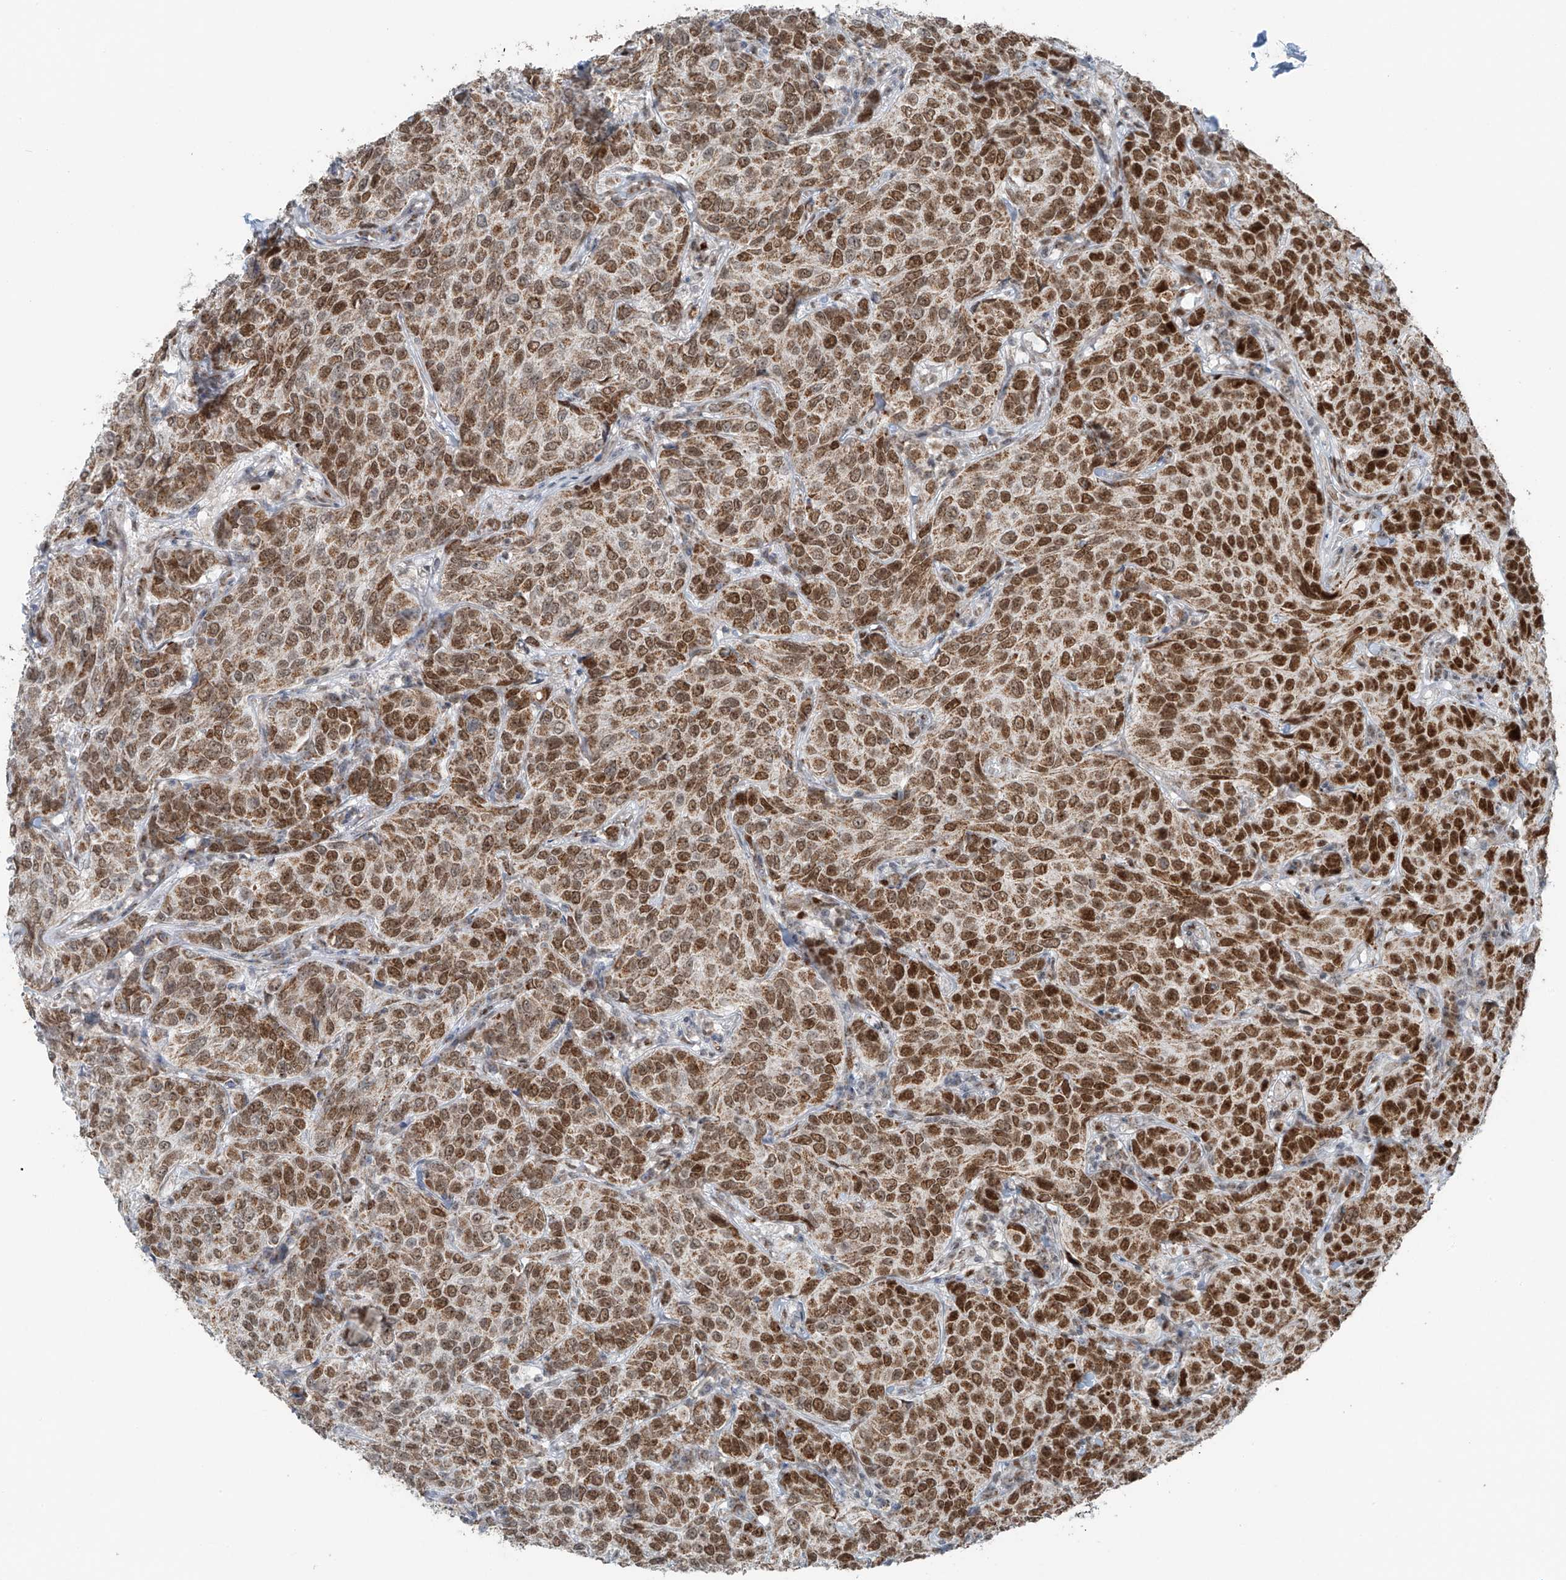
{"staining": {"intensity": "strong", "quantity": ">75%", "location": "nuclear"}, "tissue": "breast cancer", "cell_type": "Tumor cells", "image_type": "cancer", "snomed": [{"axis": "morphology", "description": "Duct carcinoma"}, {"axis": "topography", "description": "Breast"}], "caption": "Breast infiltrating ductal carcinoma stained with immunohistochemistry (IHC) shows strong nuclear positivity in approximately >75% of tumor cells.", "gene": "WRNIP1", "patient": {"sex": "female", "age": 55}}